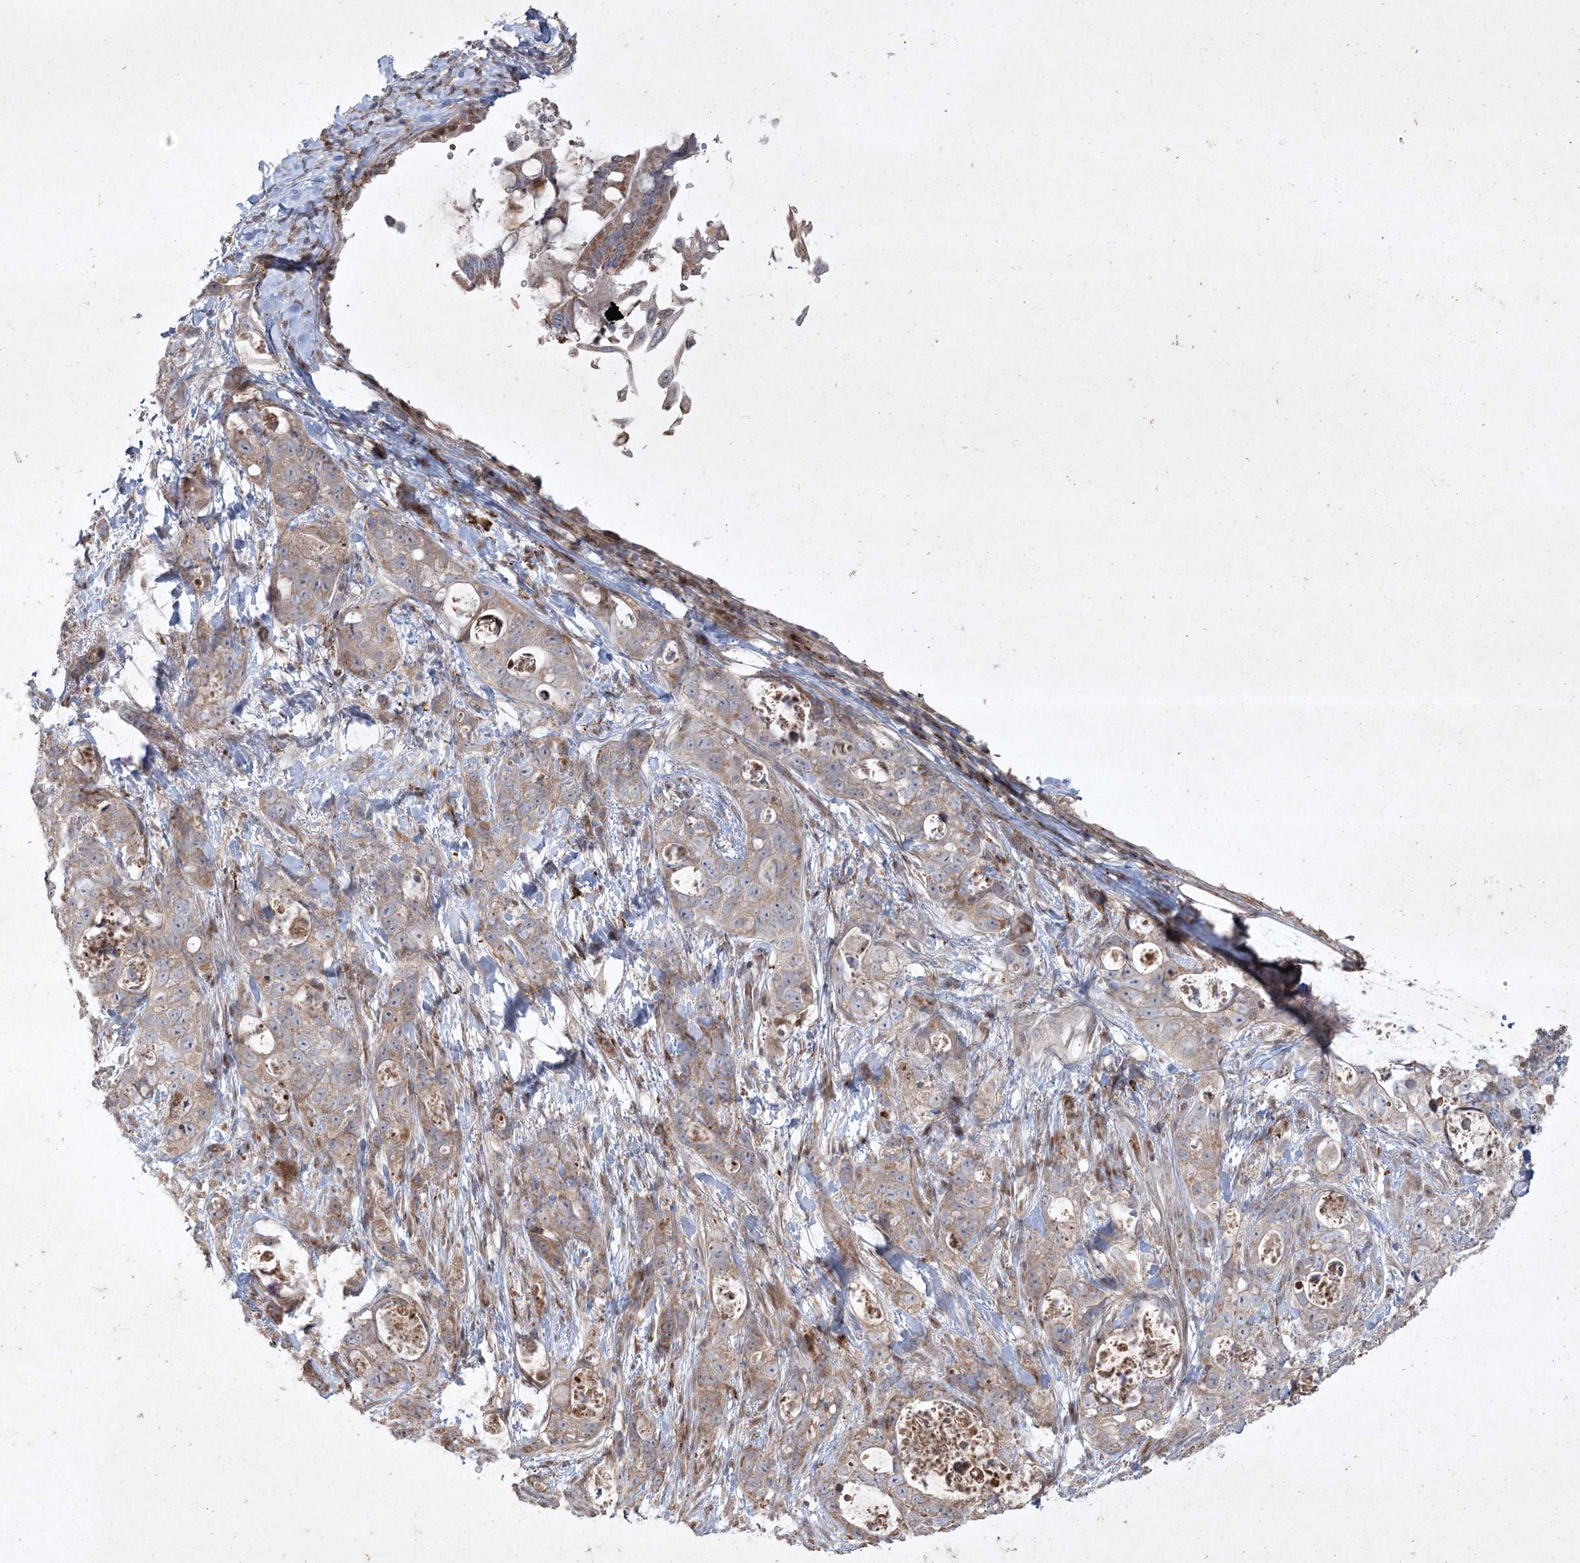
{"staining": {"intensity": "weak", "quantity": "25%-75%", "location": "cytoplasmic/membranous"}, "tissue": "stomach cancer", "cell_type": "Tumor cells", "image_type": "cancer", "snomed": [{"axis": "morphology", "description": "Normal tissue, NOS"}, {"axis": "morphology", "description": "Adenocarcinoma, NOS"}, {"axis": "topography", "description": "Stomach"}], "caption": "Stomach cancer stained for a protein (brown) displays weak cytoplasmic/membranous positive positivity in about 25%-75% of tumor cells.", "gene": "KBTBD4", "patient": {"sex": "female", "age": 89}}